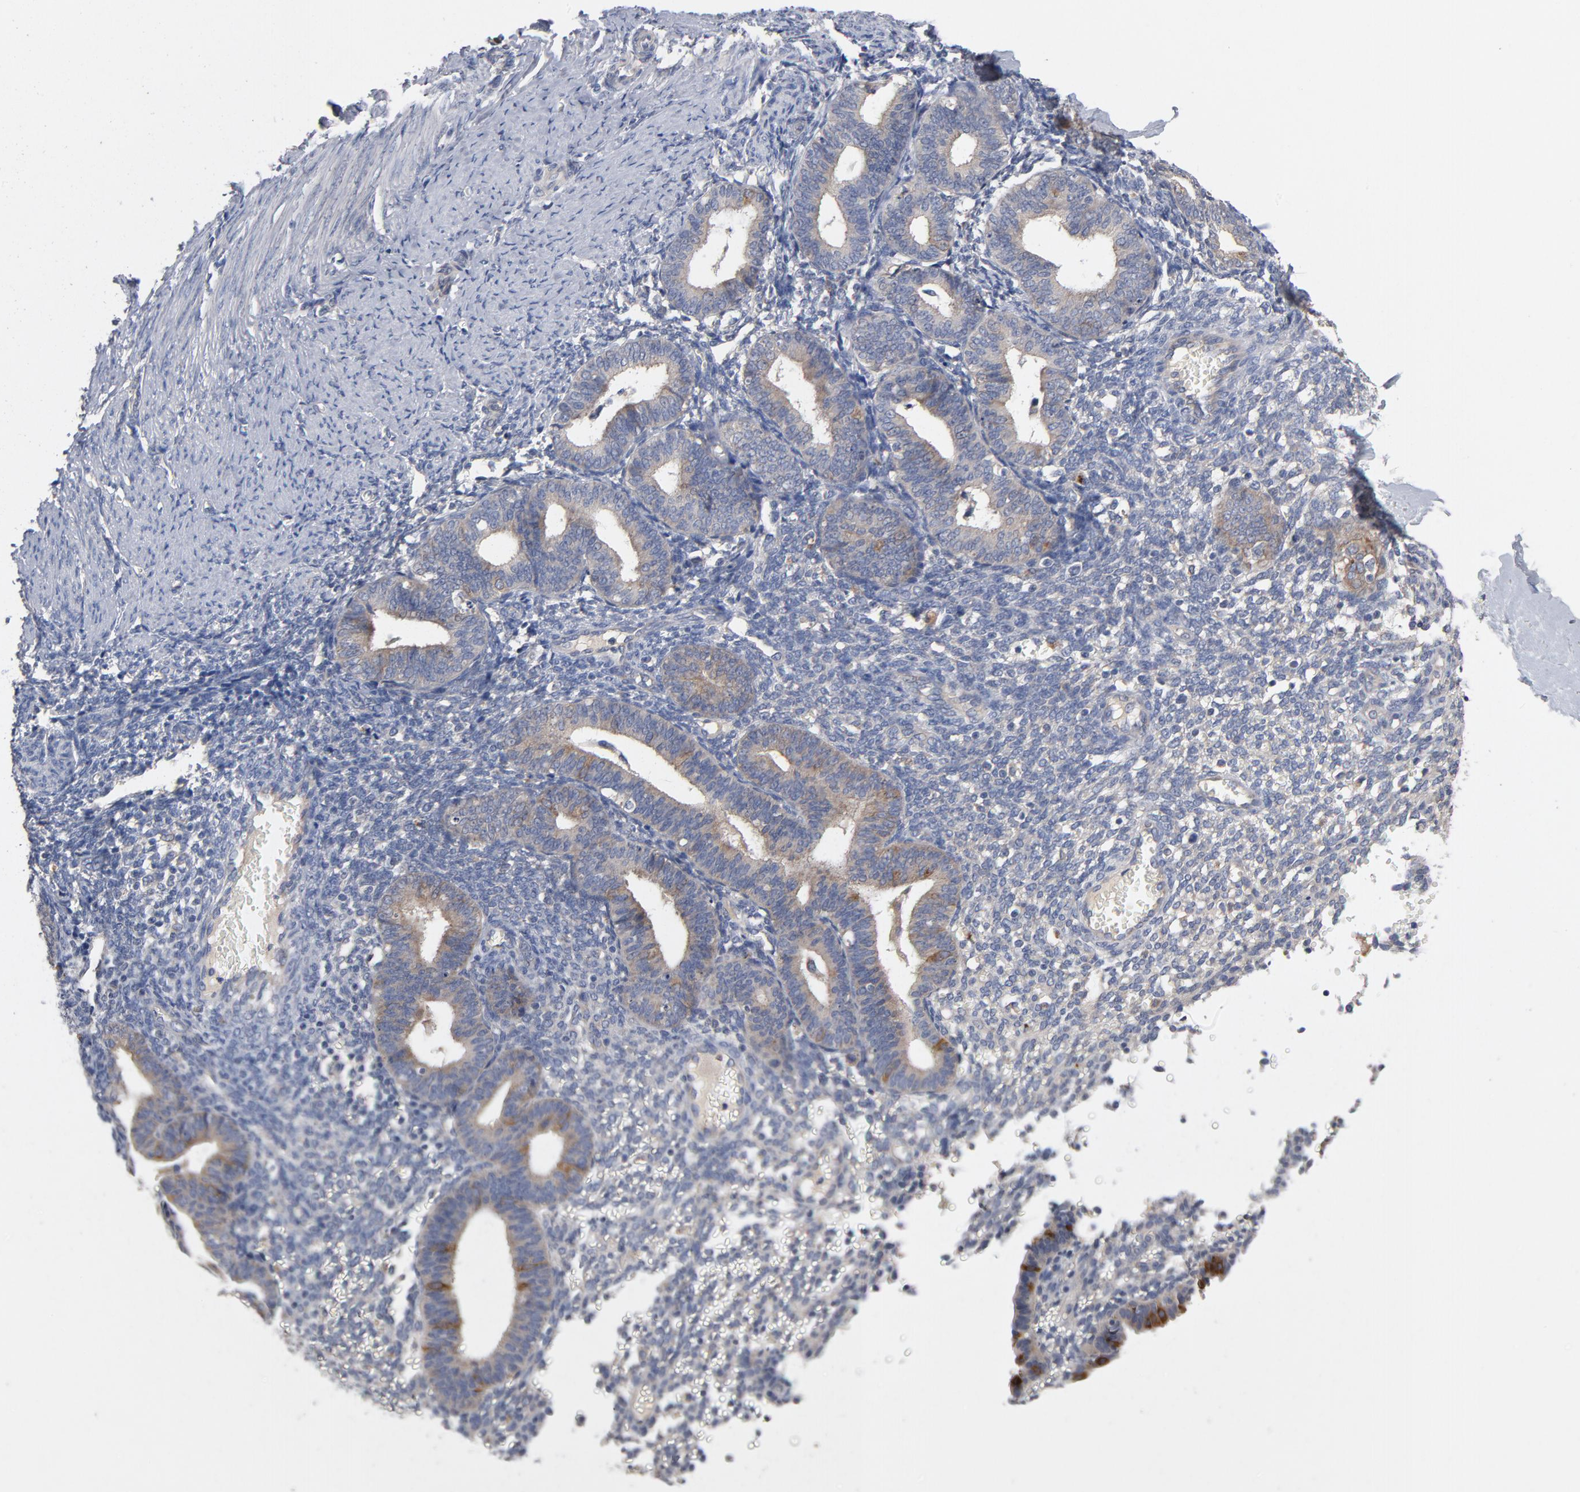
{"staining": {"intensity": "negative", "quantity": "none", "location": "none"}, "tissue": "endometrium", "cell_type": "Cells in endometrial stroma", "image_type": "normal", "snomed": [{"axis": "morphology", "description": "Normal tissue, NOS"}, {"axis": "topography", "description": "Endometrium"}], "caption": "A photomicrograph of endometrium stained for a protein demonstrates no brown staining in cells in endometrial stroma.", "gene": "CCDC134", "patient": {"sex": "female", "age": 61}}